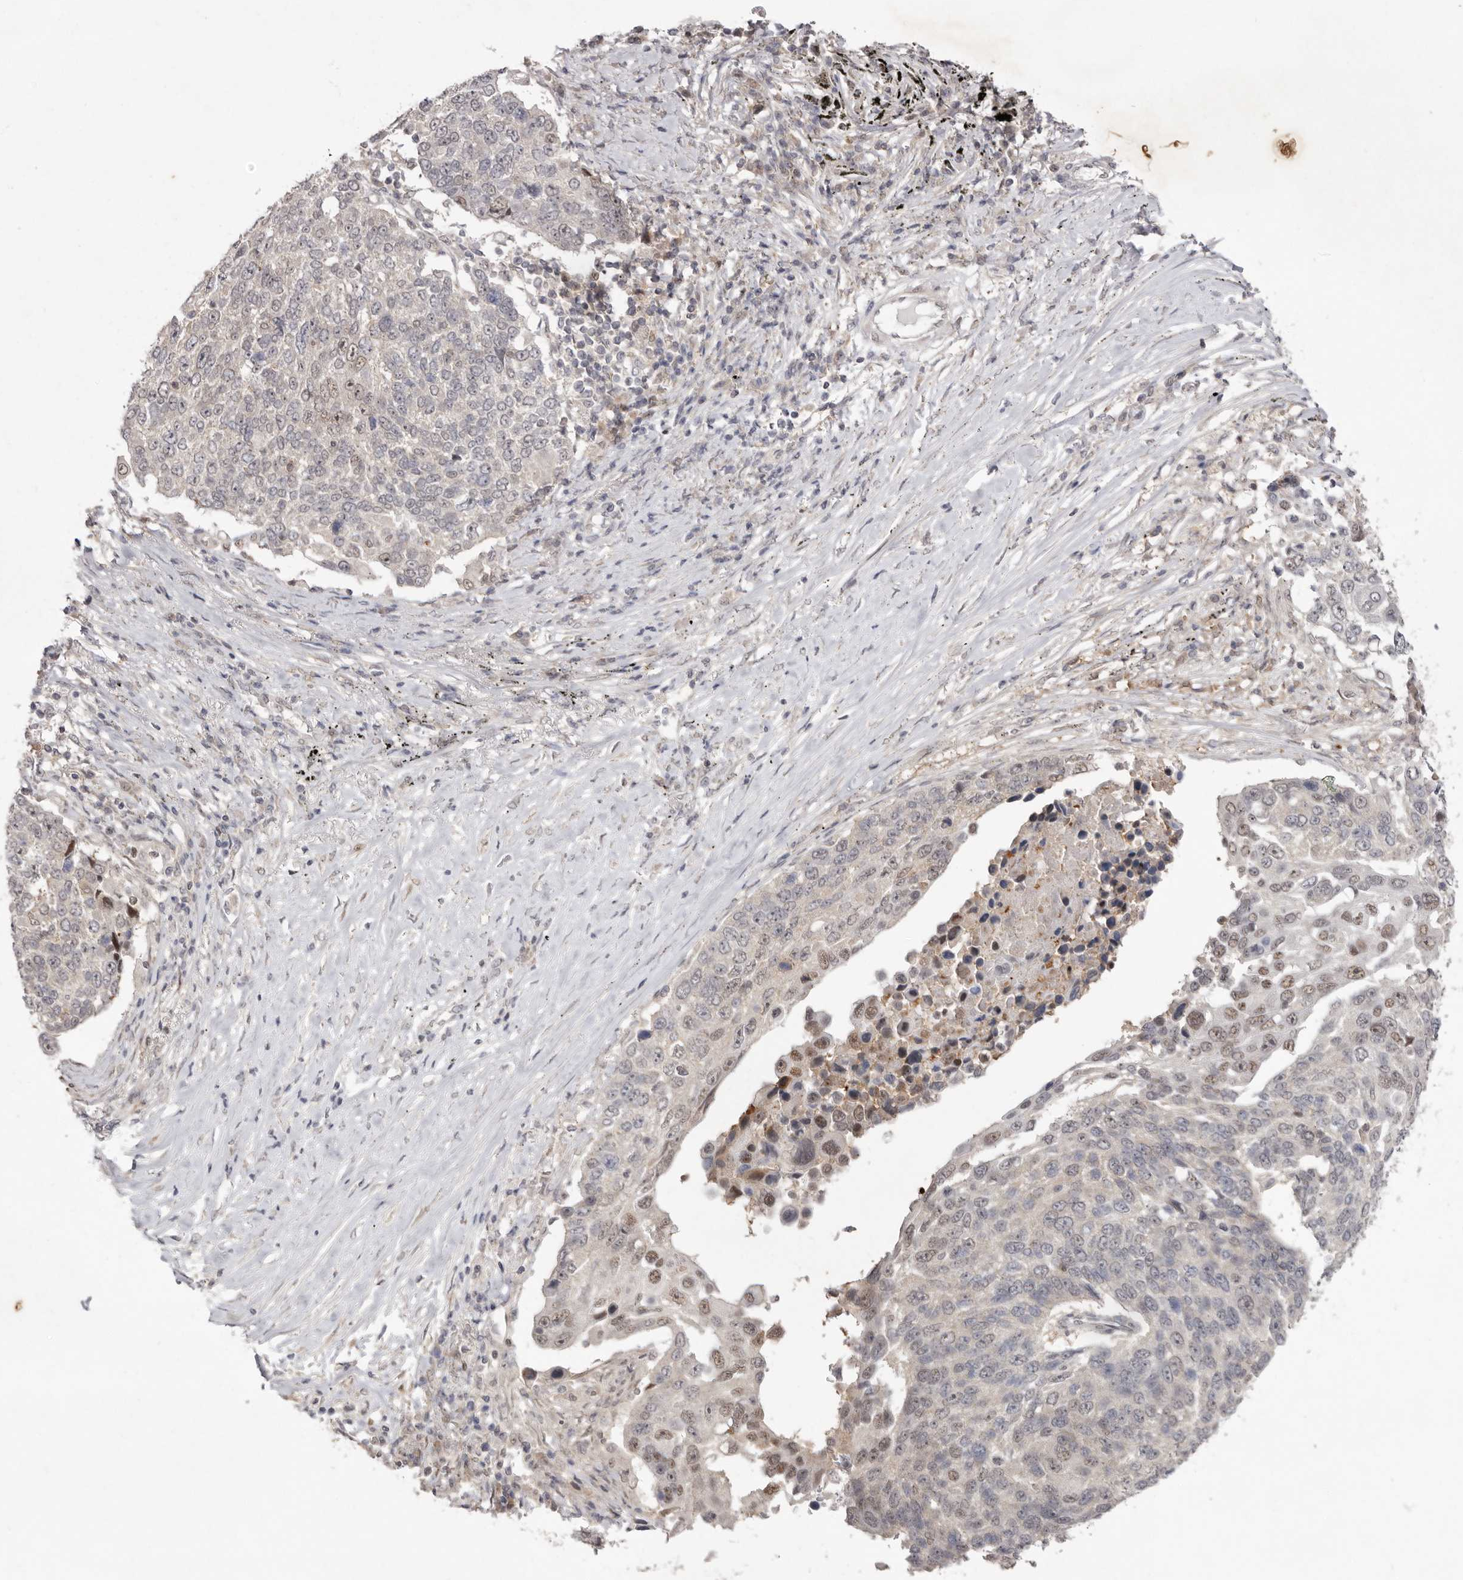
{"staining": {"intensity": "moderate", "quantity": "<25%", "location": "nuclear"}, "tissue": "lung cancer", "cell_type": "Tumor cells", "image_type": "cancer", "snomed": [{"axis": "morphology", "description": "Squamous cell carcinoma, NOS"}, {"axis": "topography", "description": "Lung"}], "caption": "DAB immunohistochemical staining of human squamous cell carcinoma (lung) shows moderate nuclear protein expression in about <25% of tumor cells.", "gene": "TADA1", "patient": {"sex": "male", "age": 66}}